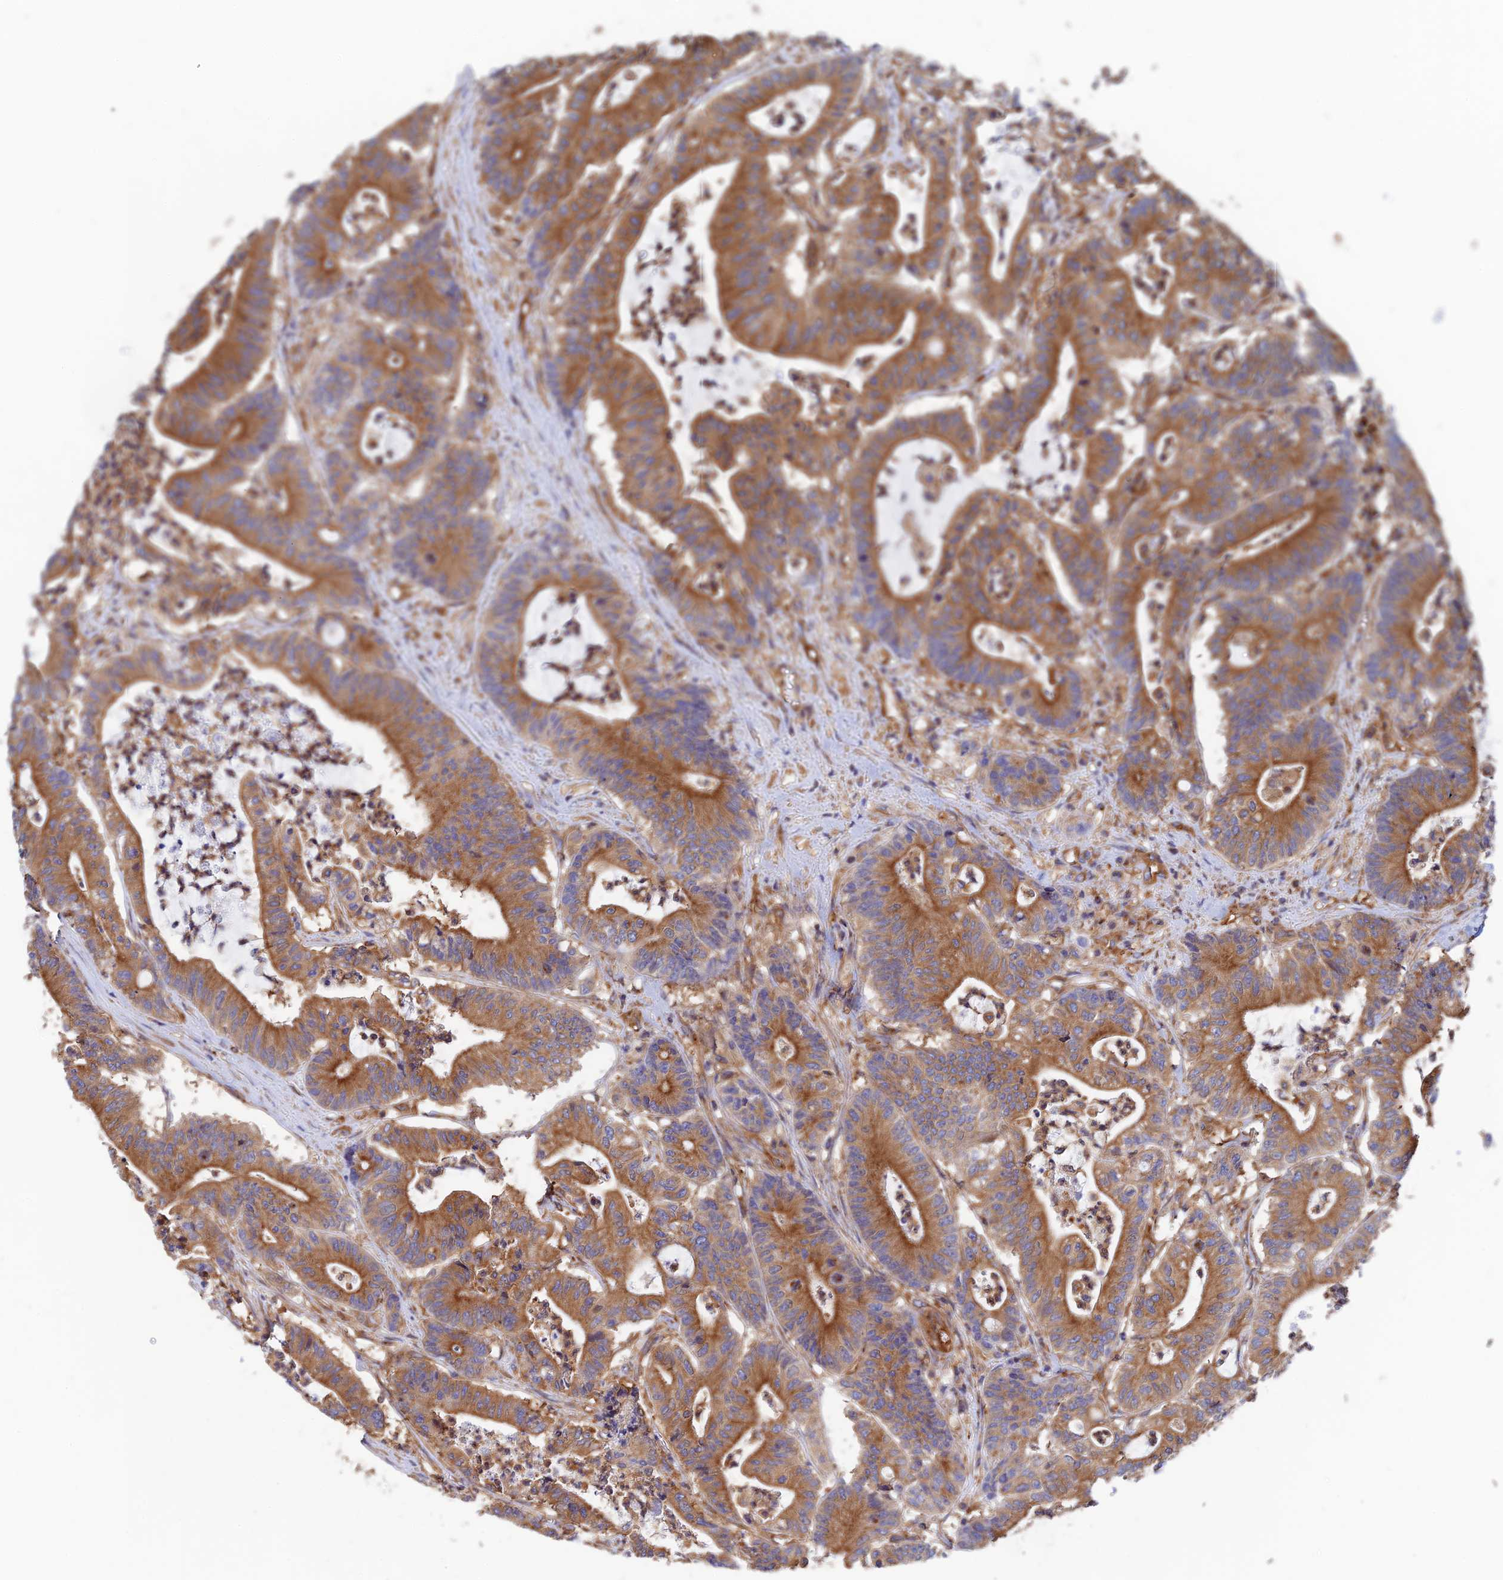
{"staining": {"intensity": "strong", "quantity": "25%-75%", "location": "cytoplasmic/membranous"}, "tissue": "colorectal cancer", "cell_type": "Tumor cells", "image_type": "cancer", "snomed": [{"axis": "morphology", "description": "Adenocarcinoma, NOS"}, {"axis": "topography", "description": "Colon"}], "caption": "Strong cytoplasmic/membranous protein staining is seen in approximately 25%-75% of tumor cells in colorectal cancer. The staining was performed using DAB (3,3'-diaminobenzidine), with brown indicating positive protein expression. Nuclei are stained blue with hematoxylin.", "gene": "DCTN2", "patient": {"sex": "female", "age": 84}}